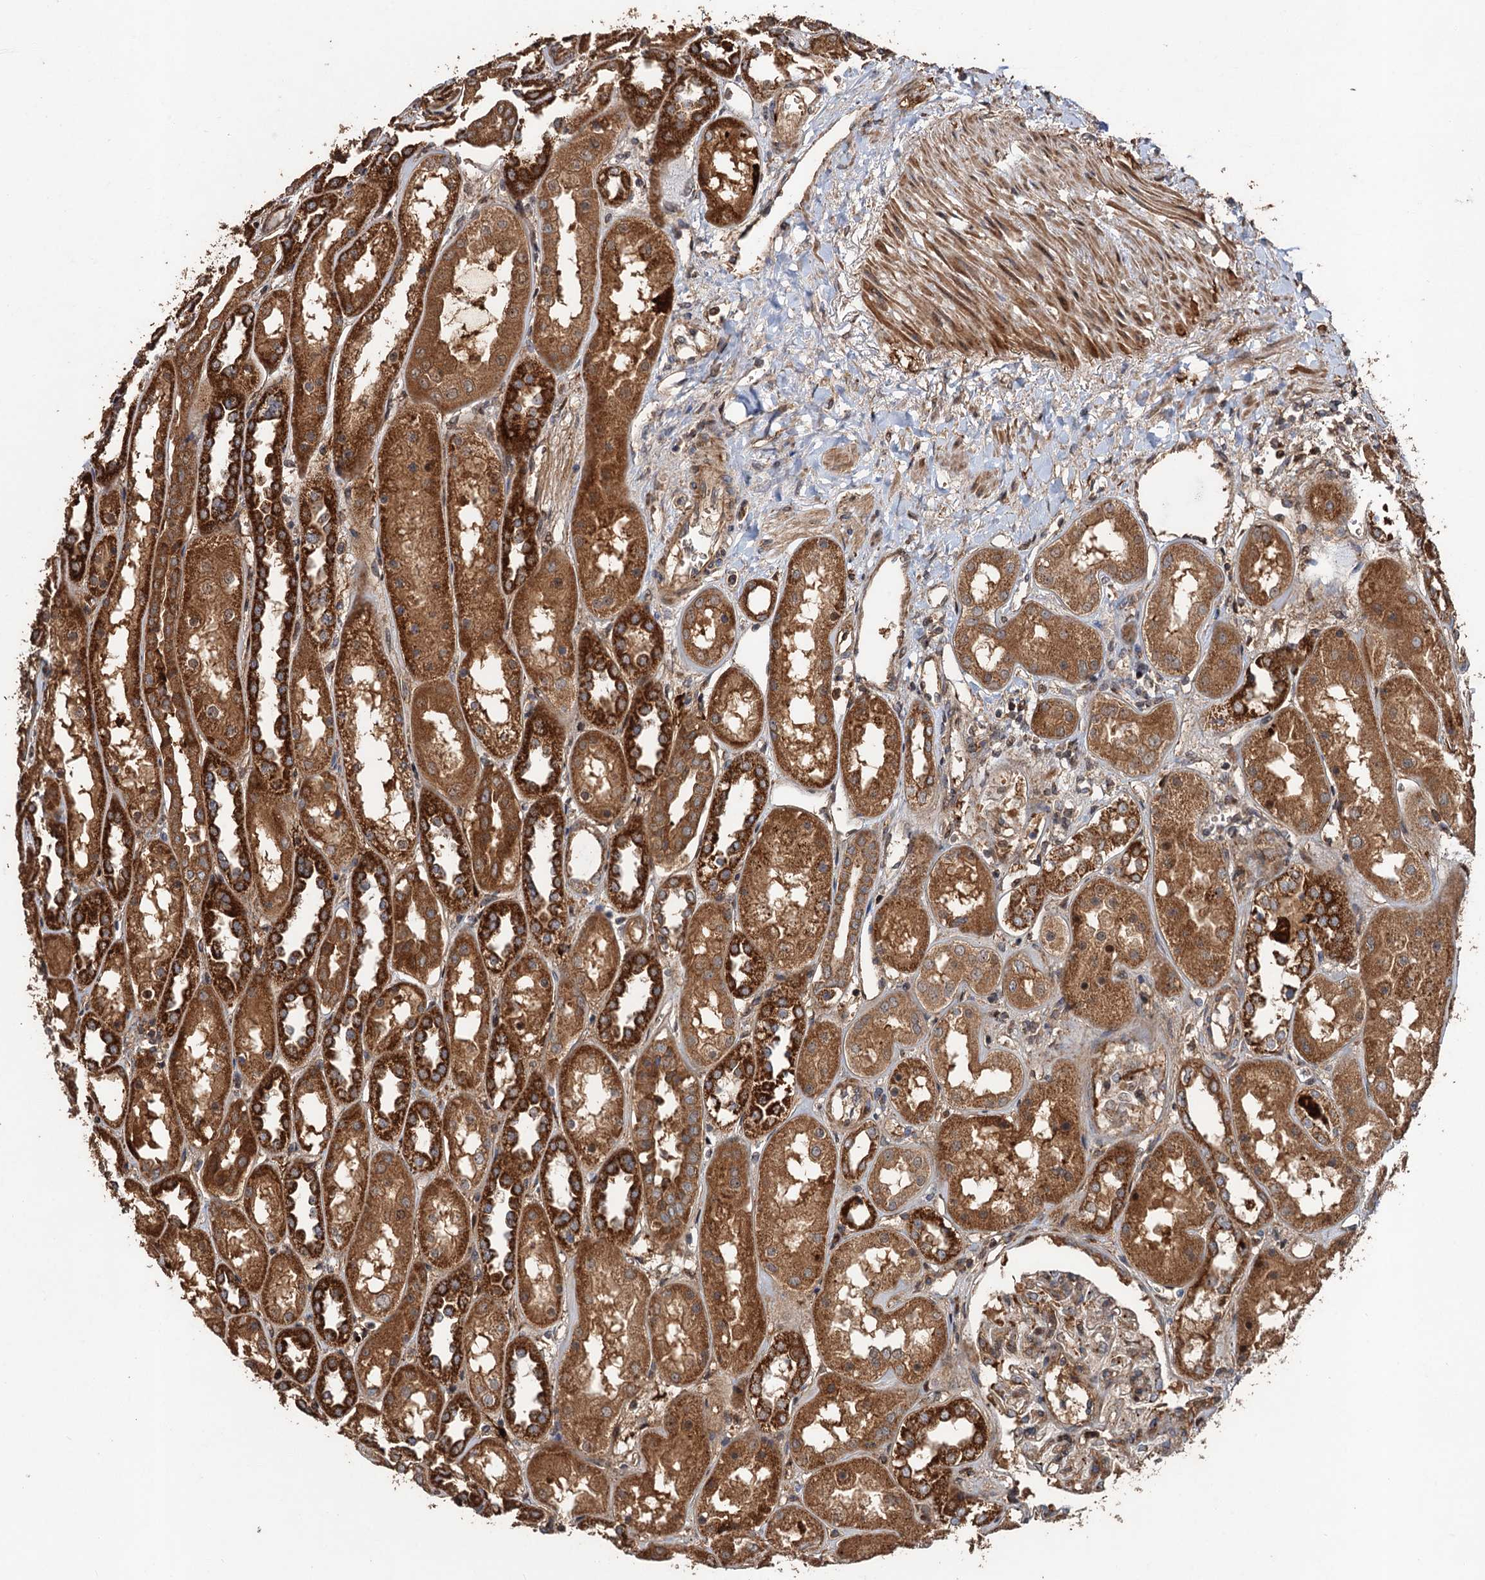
{"staining": {"intensity": "moderate", "quantity": ">75%", "location": "cytoplasmic/membranous"}, "tissue": "kidney", "cell_type": "Cells in glomeruli", "image_type": "normal", "snomed": [{"axis": "morphology", "description": "Normal tissue, NOS"}, {"axis": "topography", "description": "Kidney"}], "caption": "Human kidney stained with a brown dye displays moderate cytoplasmic/membranous positive staining in about >75% of cells in glomeruli.", "gene": "DEXI", "patient": {"sex": "male", "age": 70}}